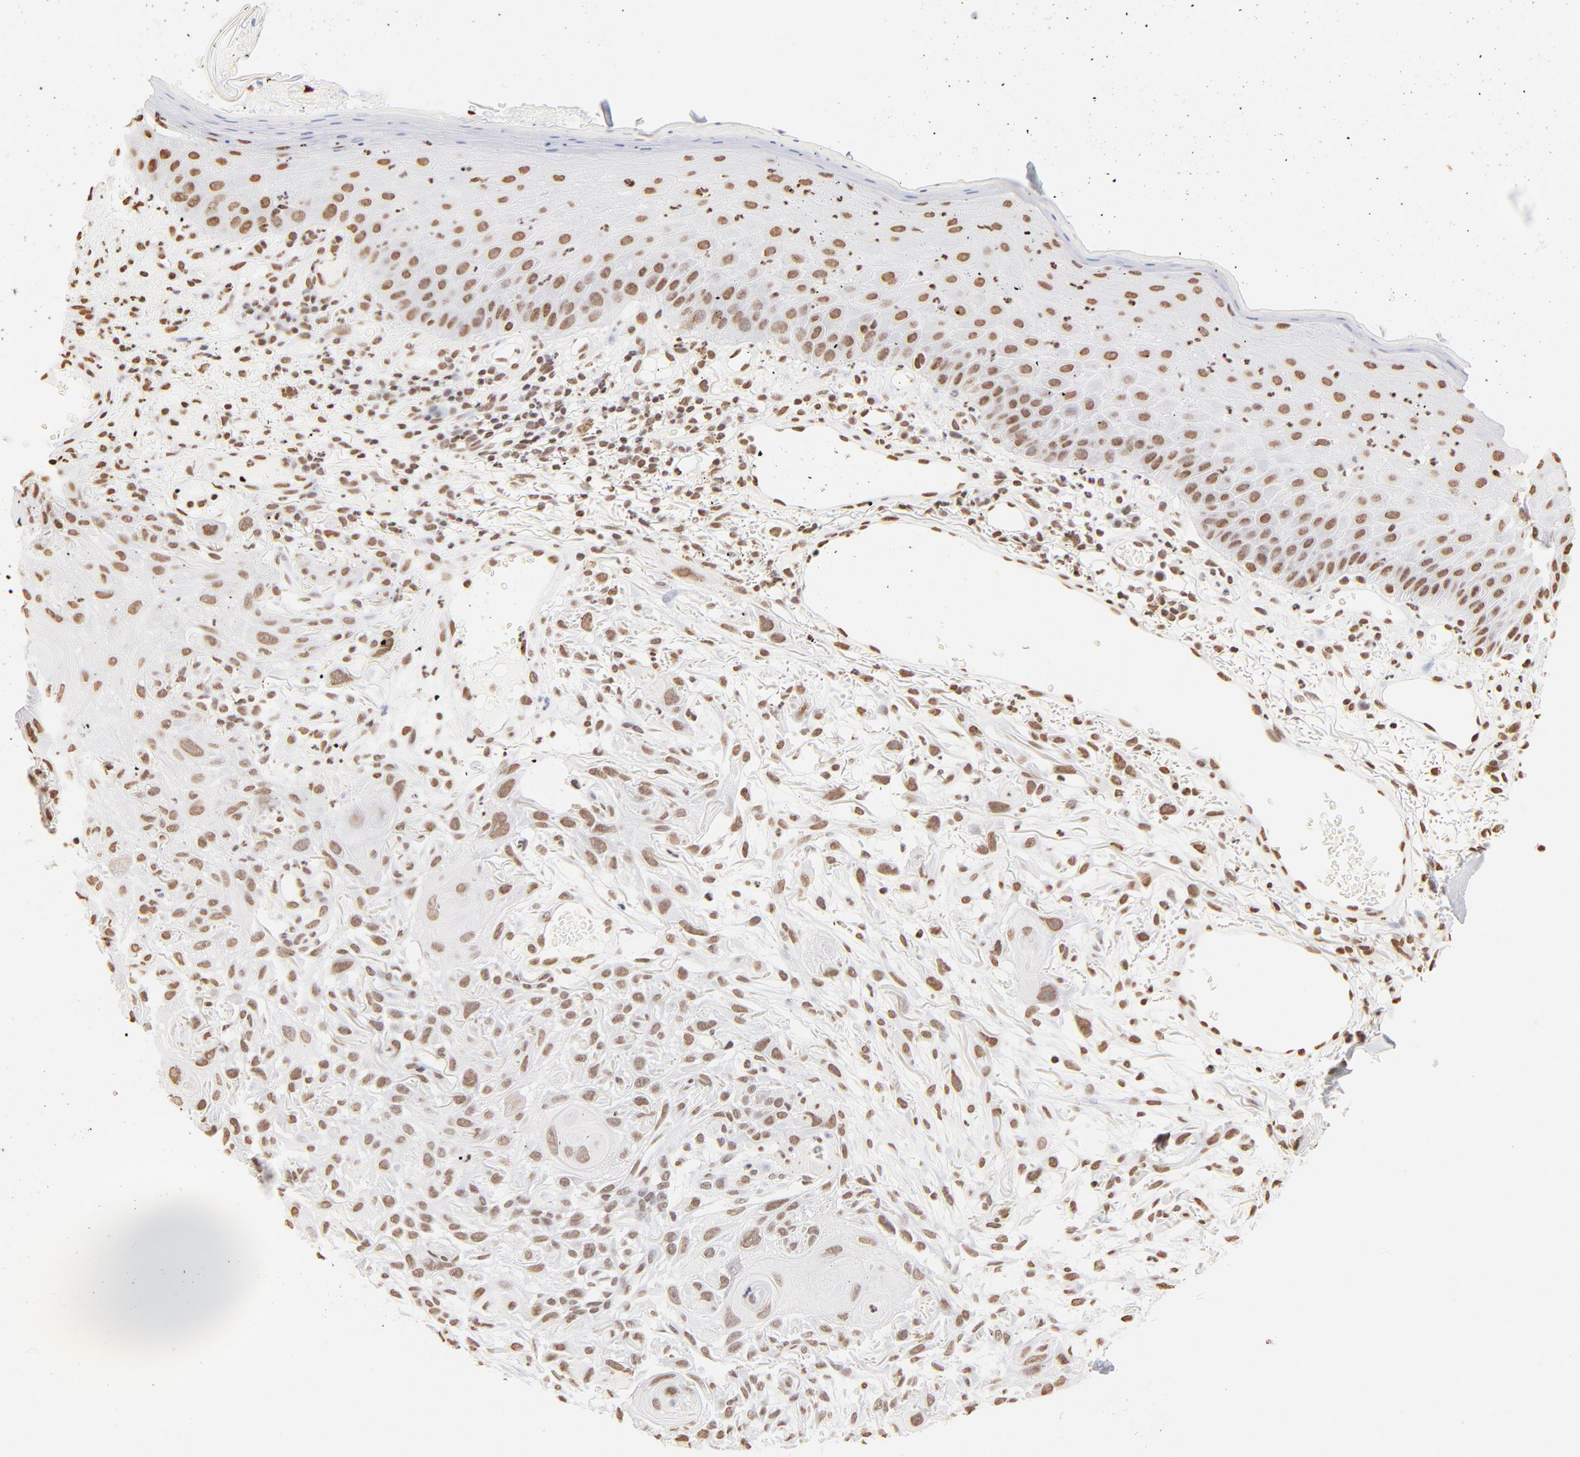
{"staining": {"intensity": "moderate", "quantity": ">75%", "location": "nuclear"}, "tissue": "skin cancer", "cell_type": "Tumor cells", "image_type": "cancer", "snomed": [{"axis": "morphology", "description": "Squamous cell carcinoma, NOS"}, {"axis": "topography", "description": "Skin"}], "caption": "DAB (3,3'-diaminobenzidine) immunohistochemical staining of human skin cancer shows moderate nuclear protein expression in about >75% of tumor cells.", "gene": "ZNF540", "patient": {"sex": "female", "age": 59}}